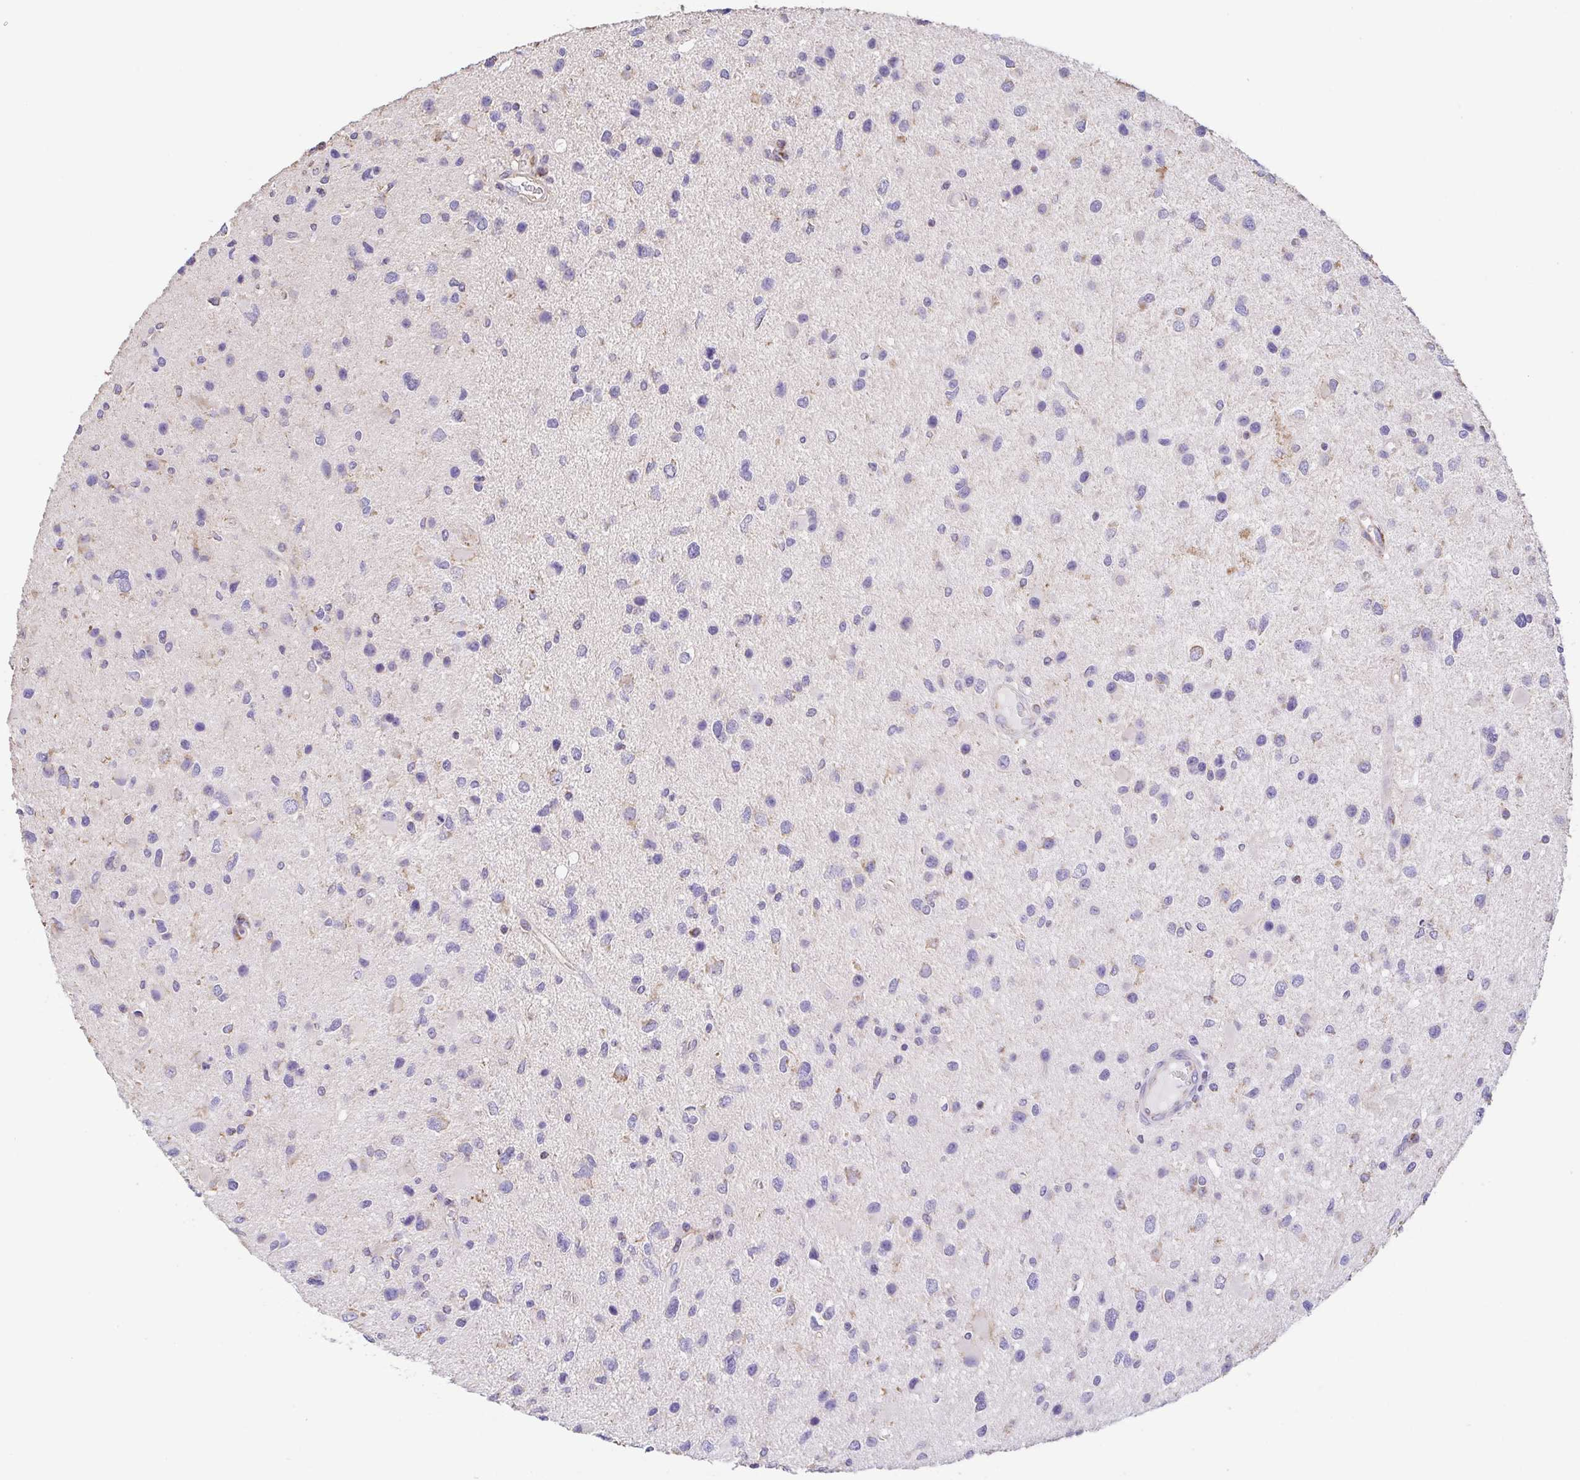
{"staining": {"intensity": "weak", "quantity": "<25%", "location": "cytoplasmic/membranous"}, "tissue": "glioma", "cell_type": "Tumor cells", "image_type": "cancer", "snomed": [{"axis": "morphology", "description": "Glioma, malignant, Low grade"}, {"axis": "topography", "description": "Brain"}], "caption": "Micrograph shows no protein expression in tumor cells of glioma tissue.", "gene": "GINM1", "patient": {"sex": "female", "age": 32}}